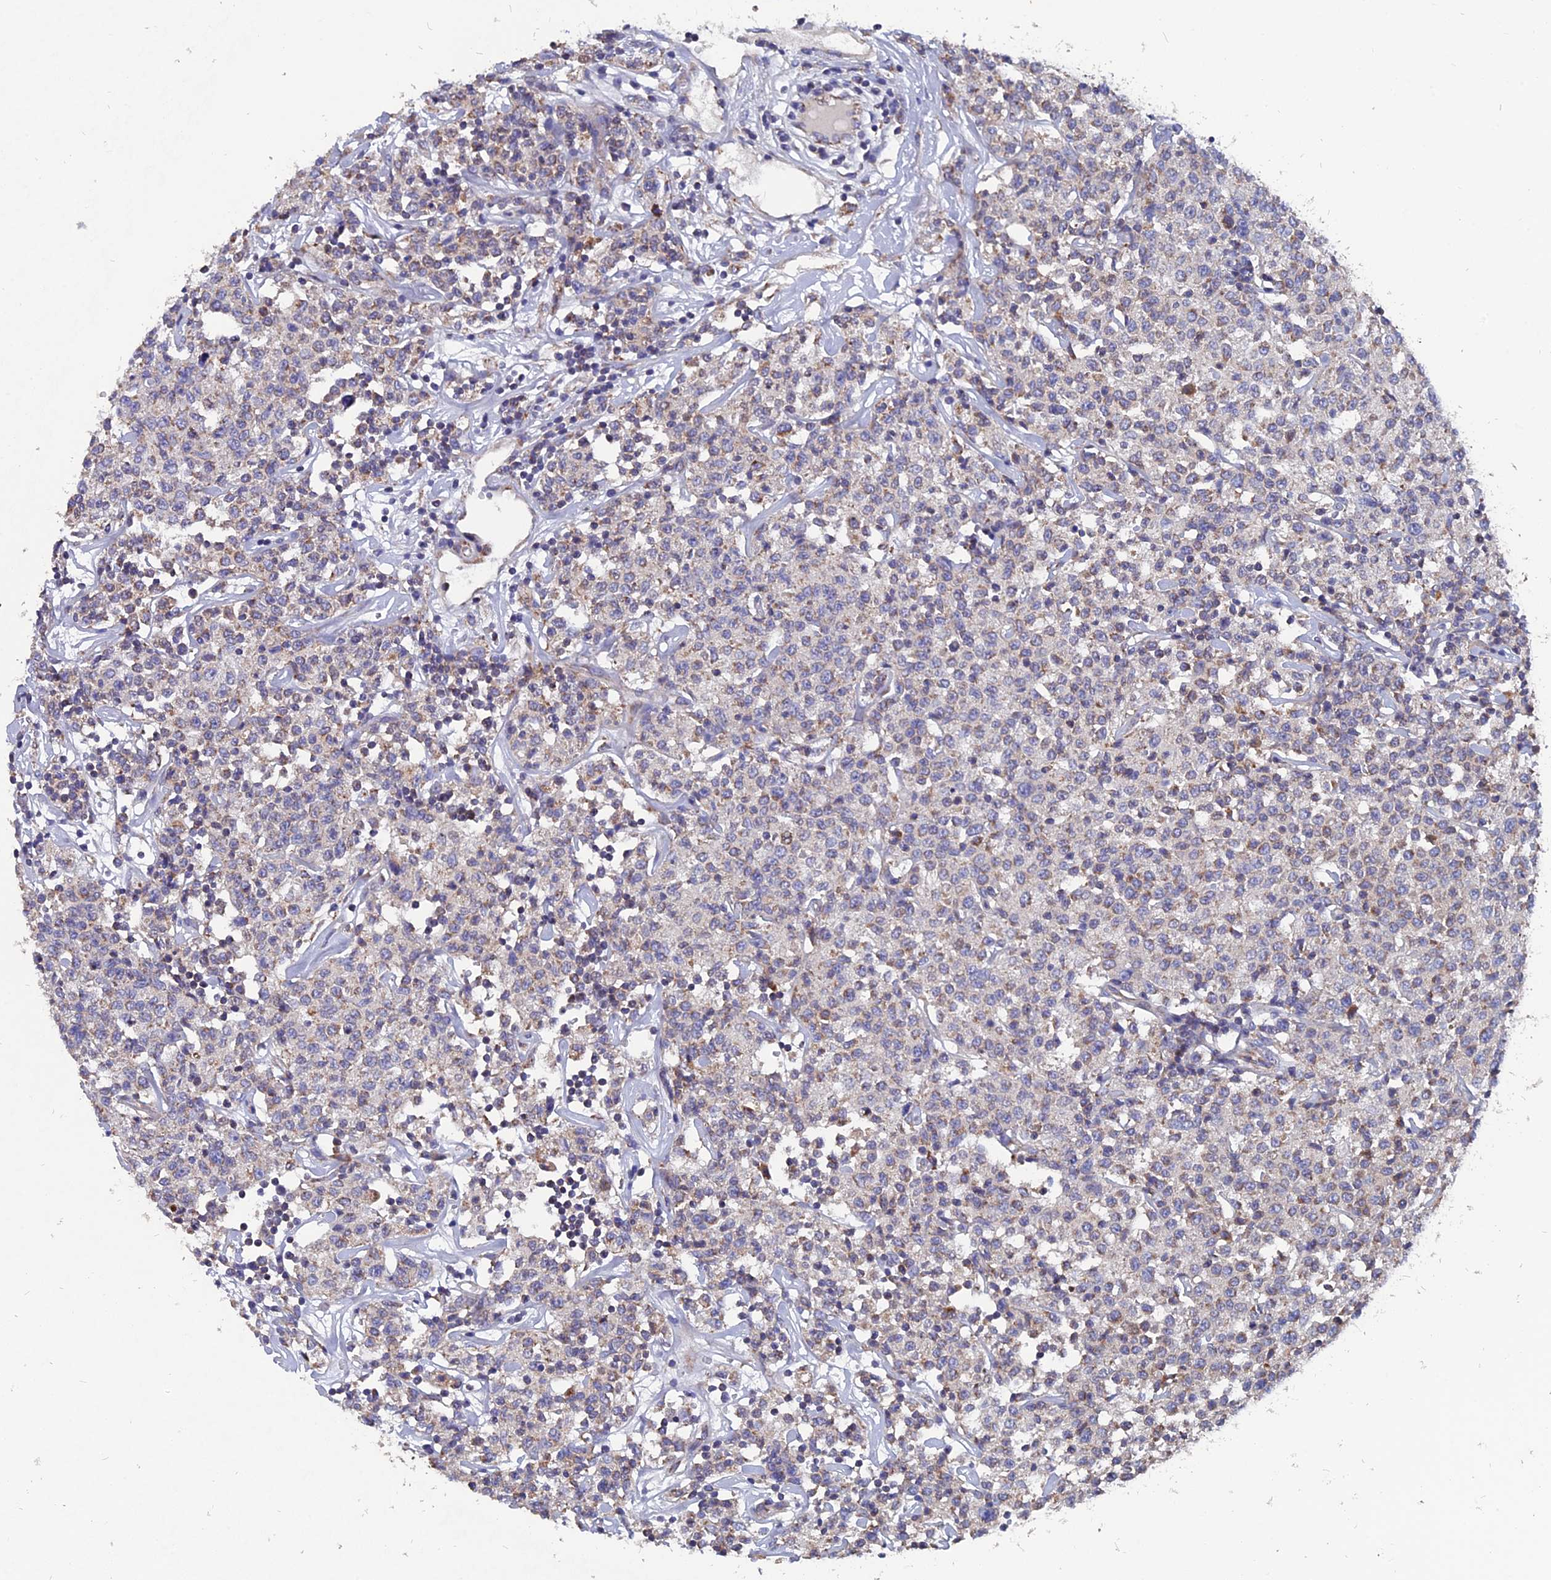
{"staining": {"intensity": "weak", "quantity": "<25%", "location": "cytoplasmic/membranous"}, "tissue": "lymphoma", "cell_type": "Tumor cells", "image_type": "cancer", "snomed": [{"axis": "morphology", "description": "Malignant lymphoma, non-Hodgkin's type, Low grade"}, {"axis": "topography", "description": "Small intestine"}], "caption": "Tumor cells are negative for protein expression in human lymphoma.", "gene": "TGFA", "patient": {"sex": "female", "age": 59}}